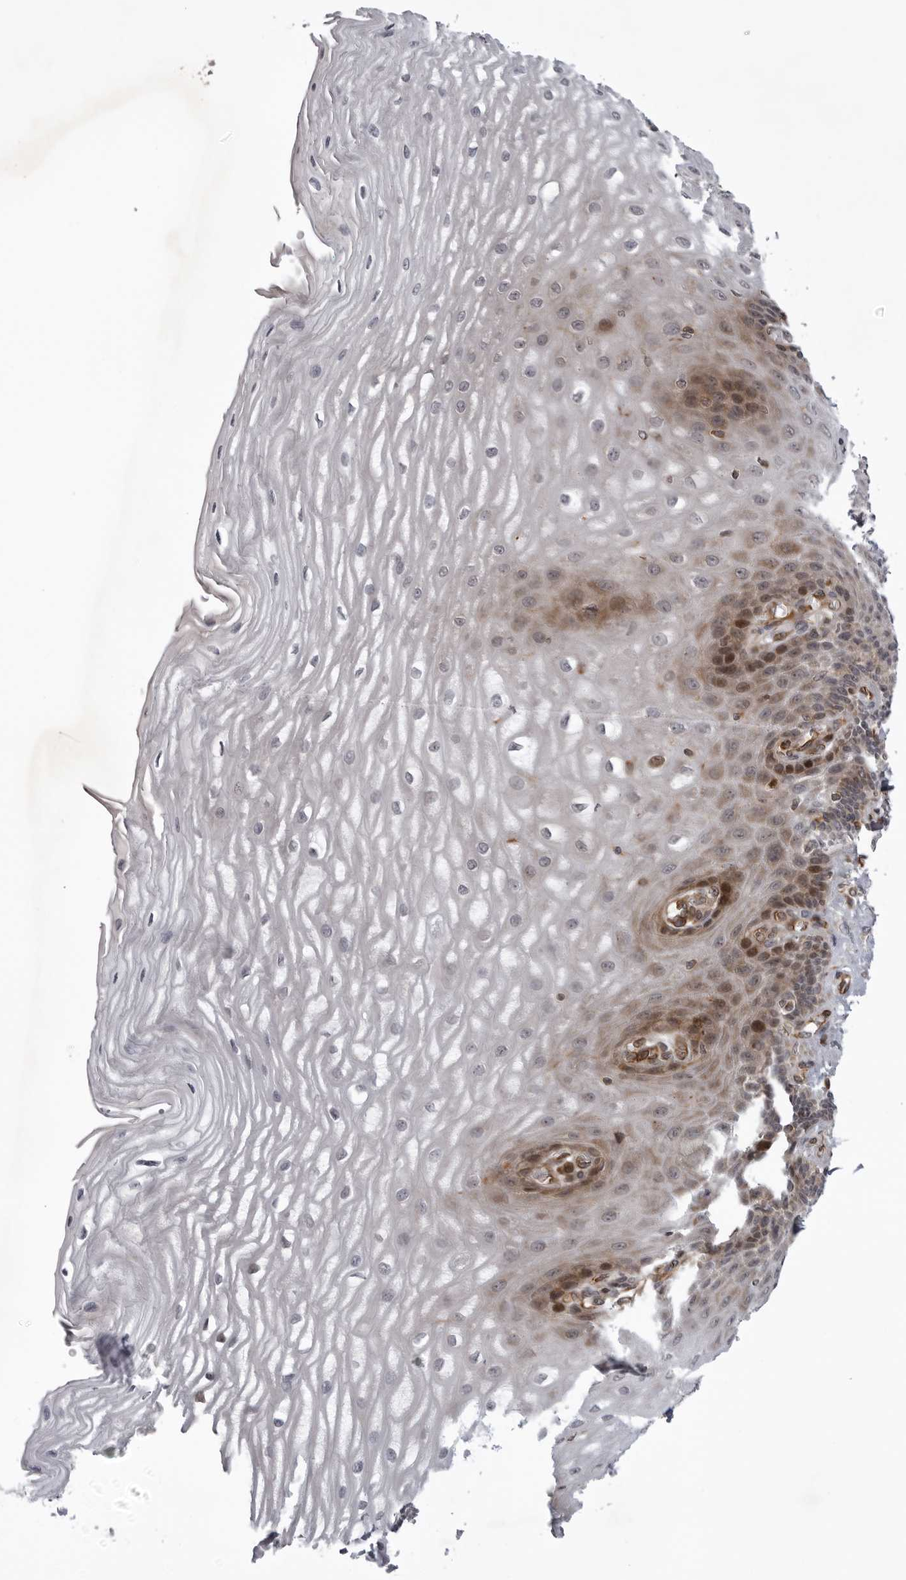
{"staining": {"intensity": "moderate", "quantity": "<25%", "location": "cytoplasmic/membranous,nuclear"}, "tissue": "esophagus", "cell_type": "Squamous epithelial cells", "image_type": "normal", "snomed": [{"axis": "morphology", "description": "Normal tissue, NOS"}, {"axis": "topography", "description": "Esophagus"}], "caption": "Immunohistochemical staining of normal human esophagus exhibits moderate cytoplasmic/membranous,nuclear protein positivity in approximately <25% of squamous epithelial cells. (Stains: DAB in brown, nuclei in blue, Microscopy: brightfield microscopy at high magnification).", "gene": "ABL1", "patient": {"sex": "male", "age": 54}}